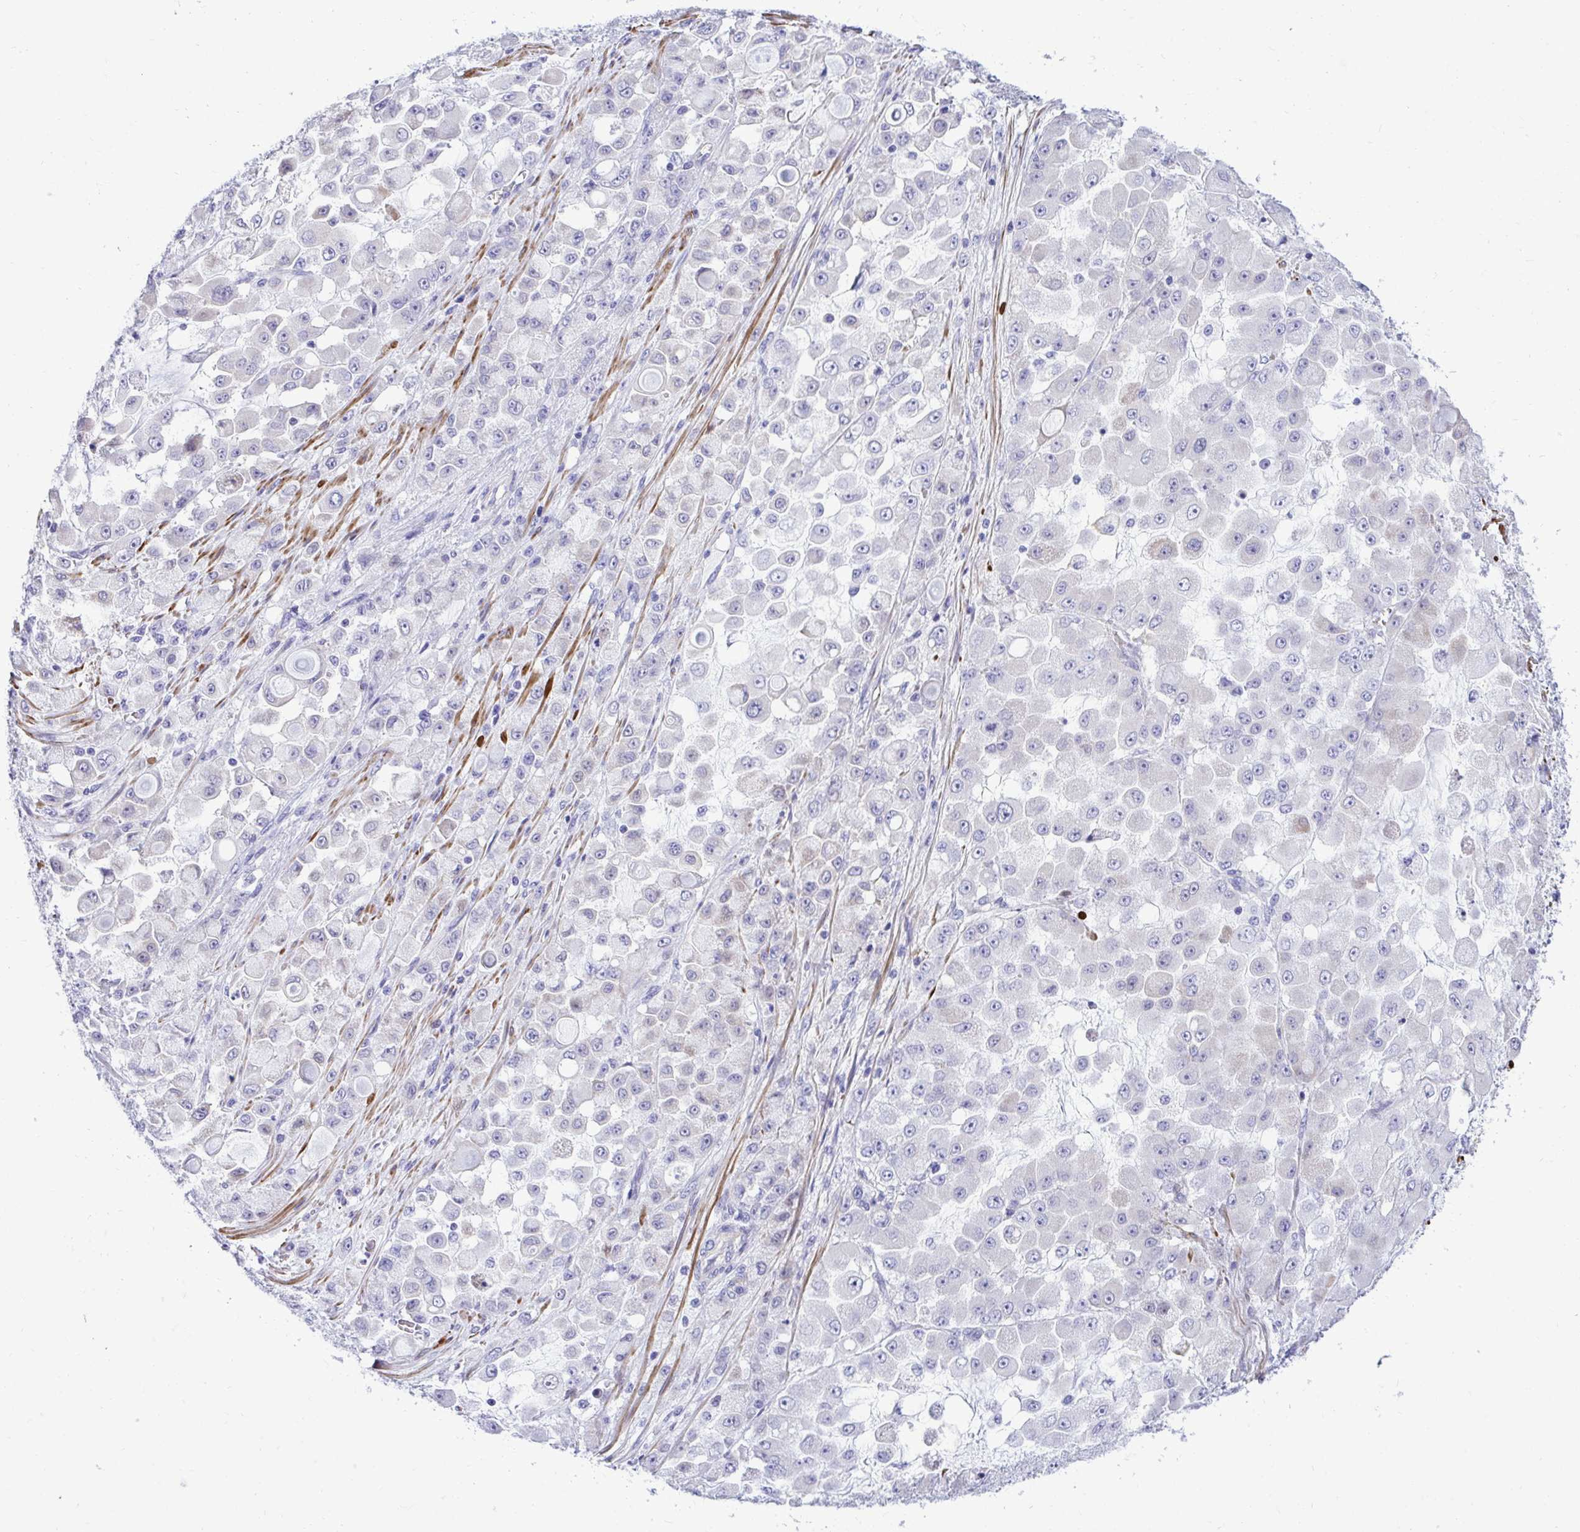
{"staining": {"intensity": "negative", "quantity": "none", "location": "none"}, "tissue": "stomach cancer", "cell_type": "Tumor cells", "image_type": "cancer", "snomed": [{"axis": "morphology", "description": "Adenocarcinoma, NOS"}, {"axis": "topography", "description": "Stomach"}], "caption": "Tumor cells show no significant protein positivity in adenocarcinoma (stomach).", "gene": "ABCG2", "patient": {"sex": "female", "age": 76}}